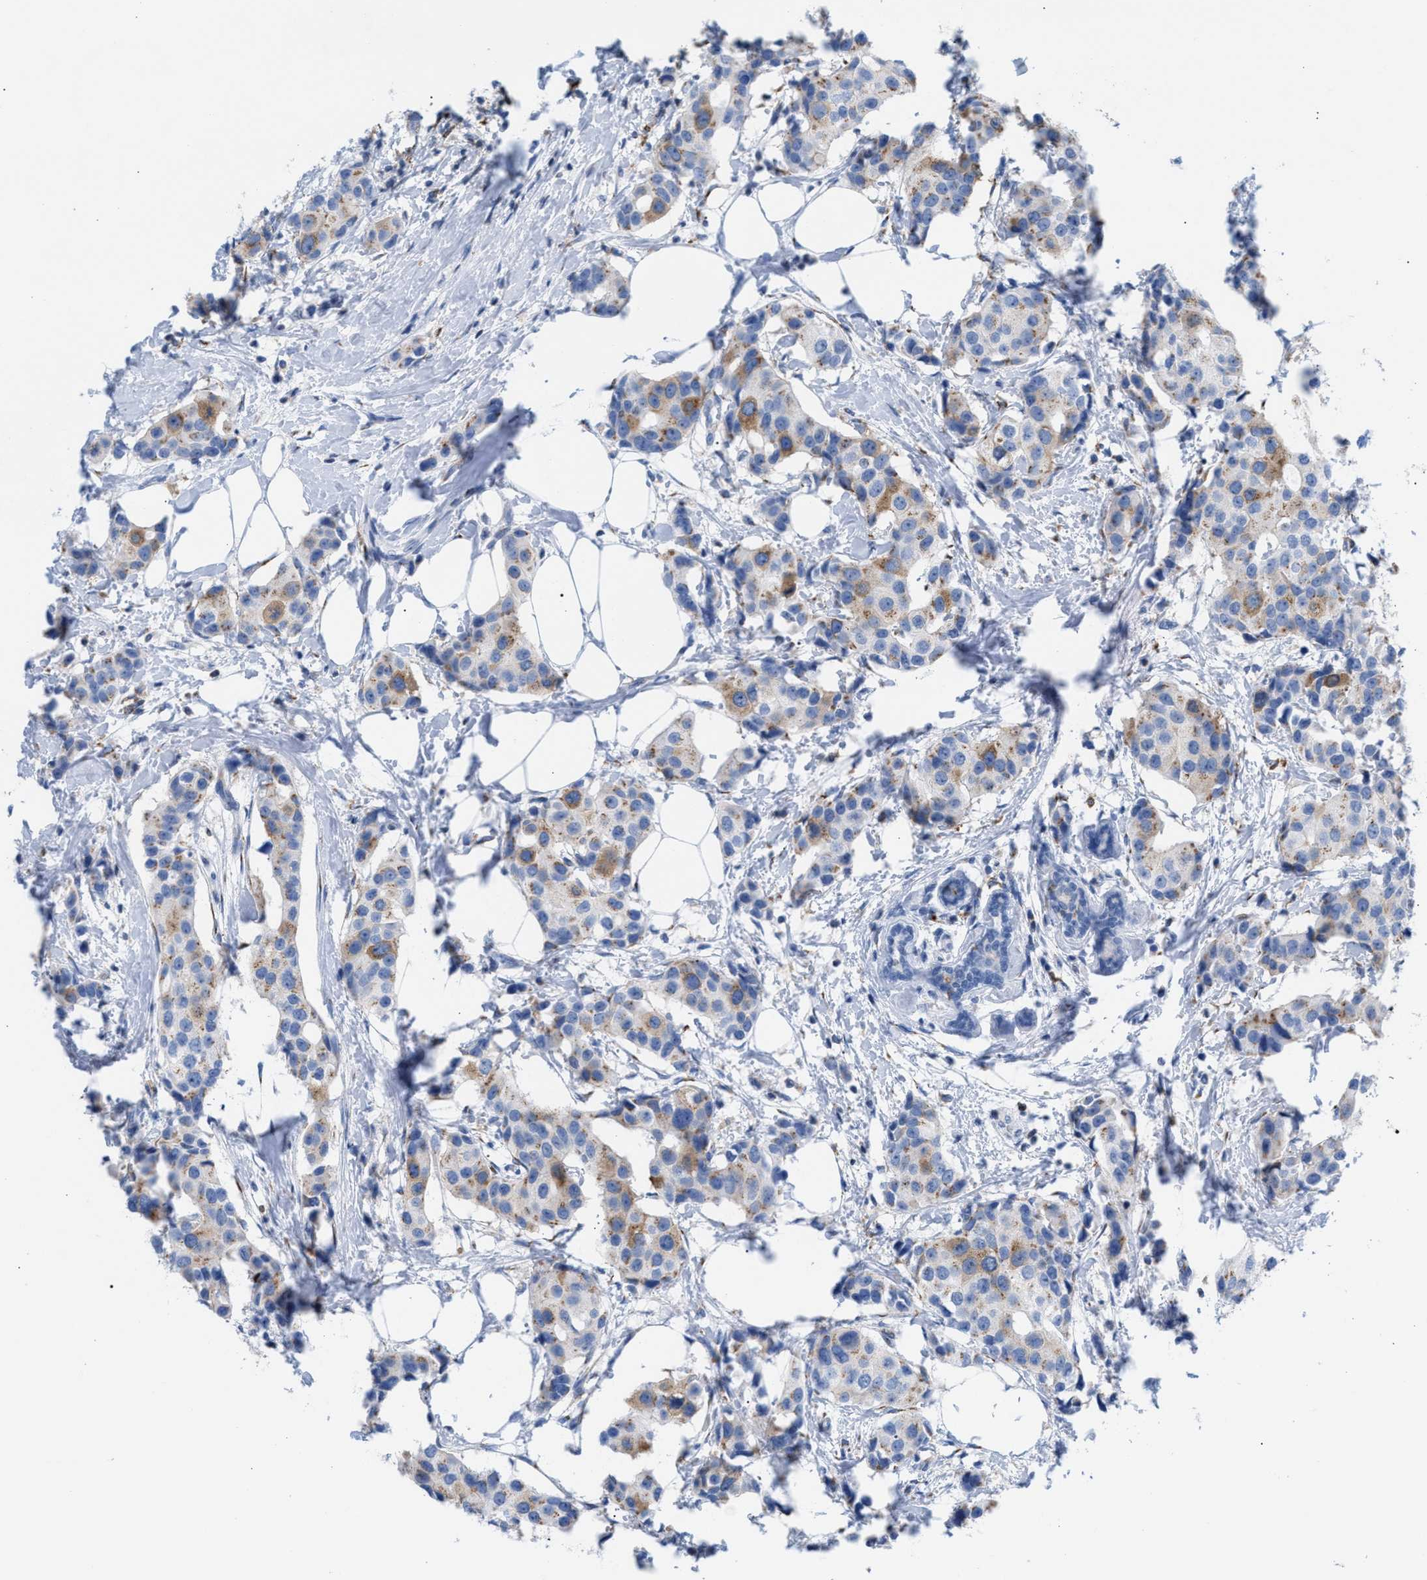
{"staining": {"intensity": "moderate", "quantity": "<25%", "location": "cytoplasmic/membranous"}, "tissue": "breast cancer", "cell_type": "Tumor cells", "image_type": "cancer", "snomed": [{"axis": "morphology", "description": "Normal tissue, NOS"}, {"axis": "morphology", "description": "Duct carcinoma"}, {"axis": "topography", "description": "Breast"}], "caption": "Immunohistochemical staining of human intraductal carcinoma (breast) displays low levels of moderate cytoplasmic/membranous protein expression in approximately <25% of tumor cells.", "gene": "TACC3", "patient": {"sex": "female", "age": 39}}